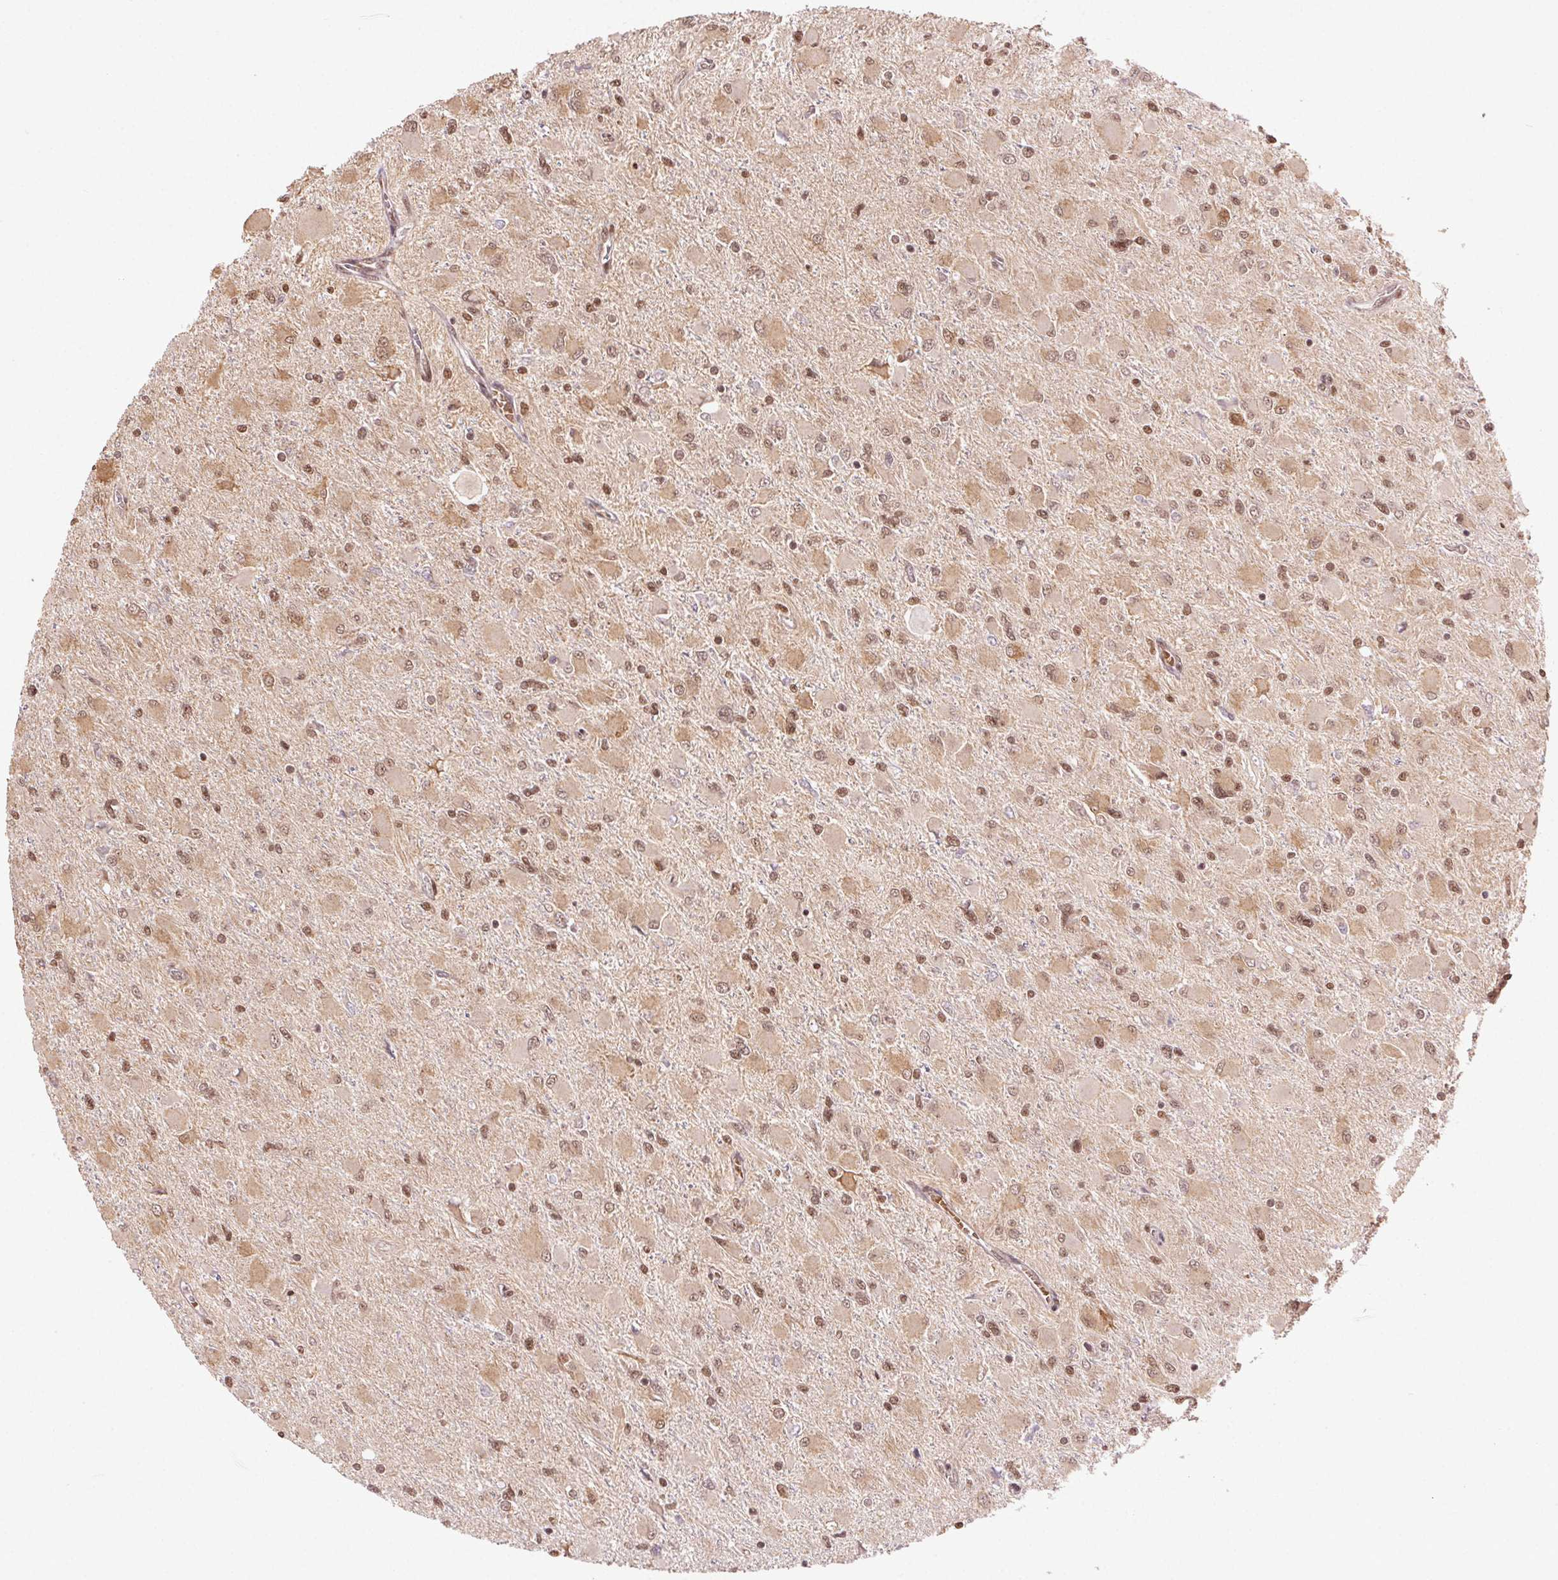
{"staining": {"intensity": "moderate", "quantity": "25%-75%", "location": "nuclear"}, "tissue": "glioma", "cell_type": "Tumor cells", "image_type": "cancer", "snomed": [{"axis": "morphology", "description": "Glioma, malignant, High grade"}, {"axis": "topography", "description": "Cerebral cortex"}], "caption": "Protein expression analysis of human malignant glioma (high-grade) reveals moderate nuclear expression in about 25%-75% of tumor cells. (IHC, brightfield microscopy, high magnification).", "gene": "TREML4", "patient": {"sex": "female", "age": 36}}